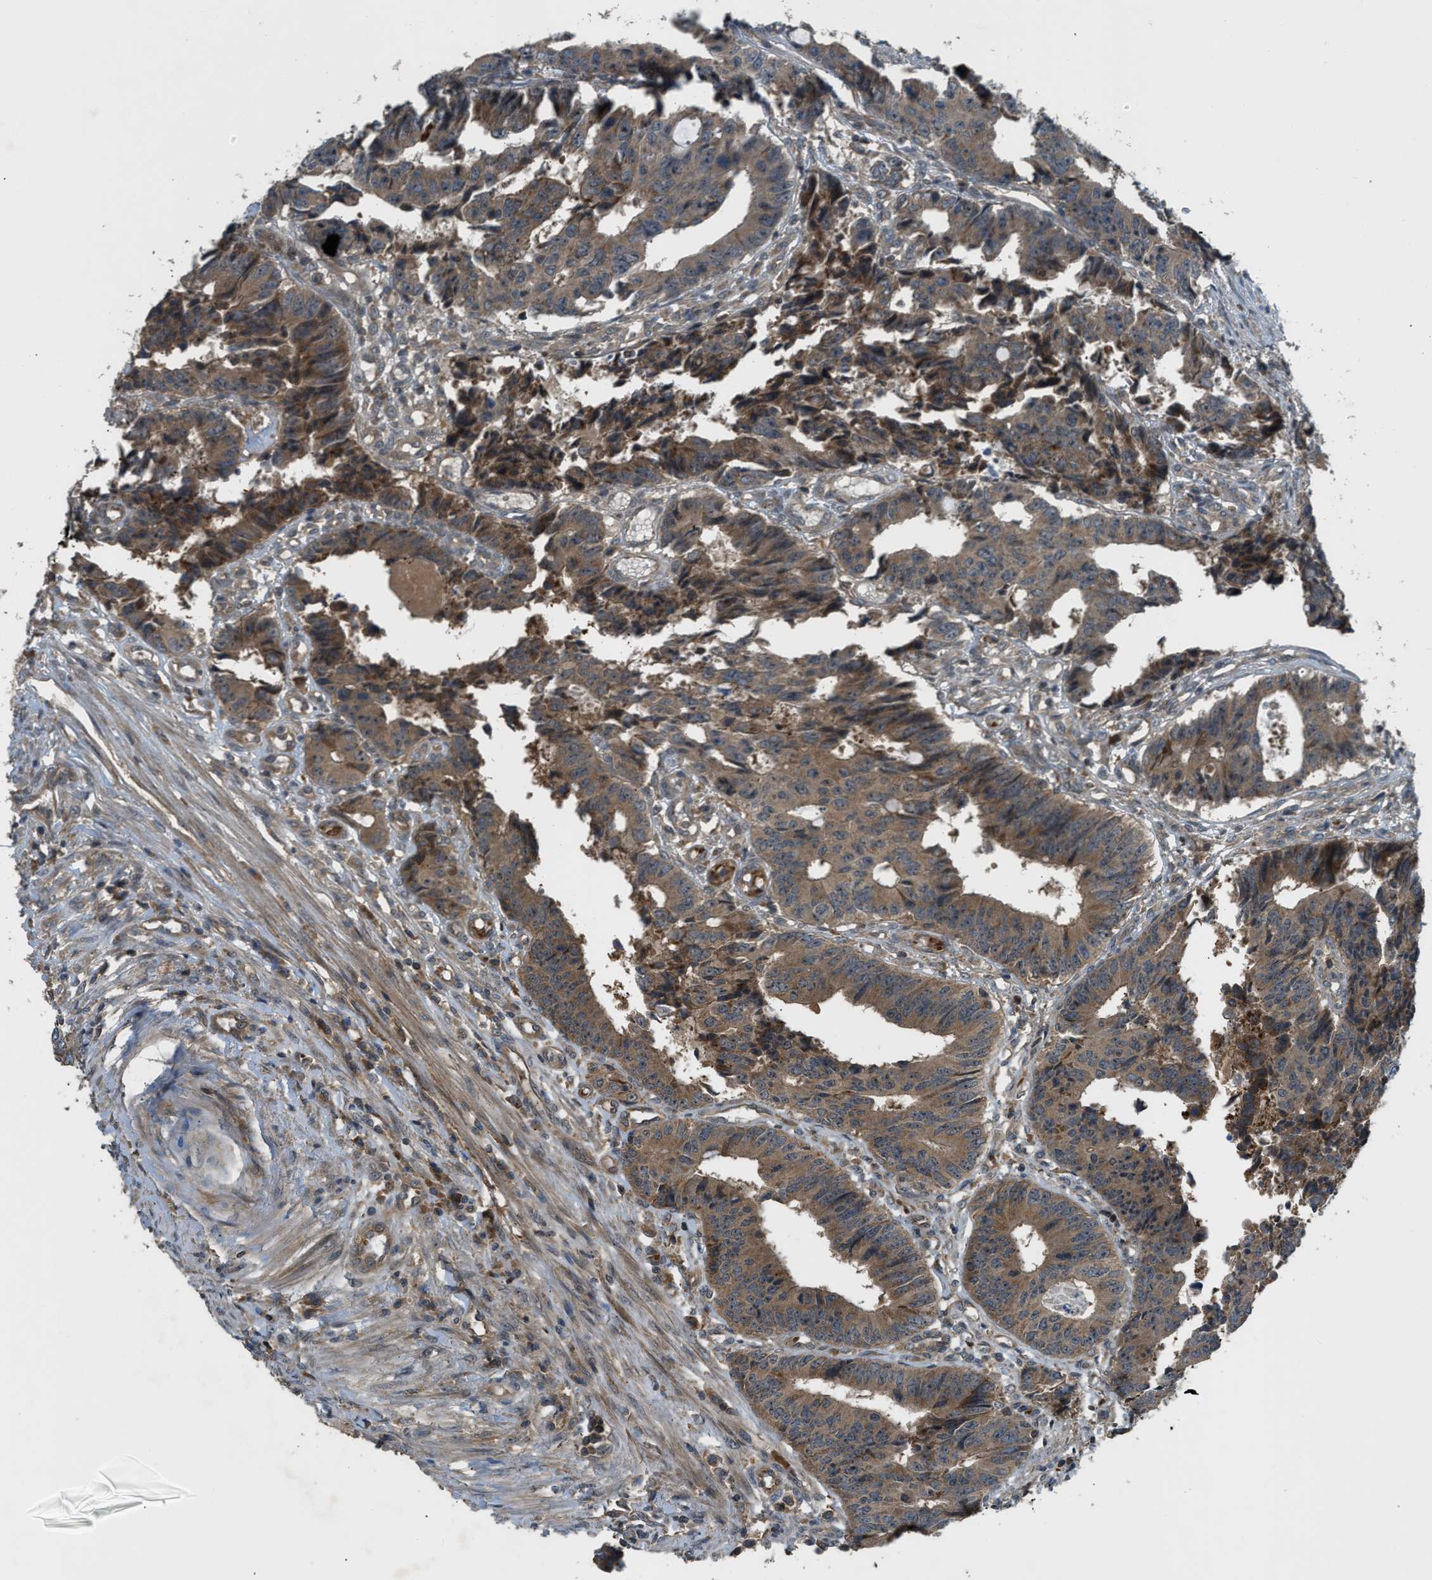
{"staining": {"intensity": "moderate", "quantity": ">75%", "location": "cytoplasmic/membranous"}, "tissue": "colorectal cancer", "cell_type": "Tumor cells", "image_type": "cancer", "snomed": [{"axis": "morphology", "description": "Adenocarcinoma, NOS"}, {"axis": "topography", "description": "Rectum"}], "caption": "Tumor cells show medium levels of moderate cytoplasmic/membranous staining in about >75% of cells in human adenocarcinoma (colorectal).", "gene": "ZNF71", "patient": {"sex": "male", "age": 84}}